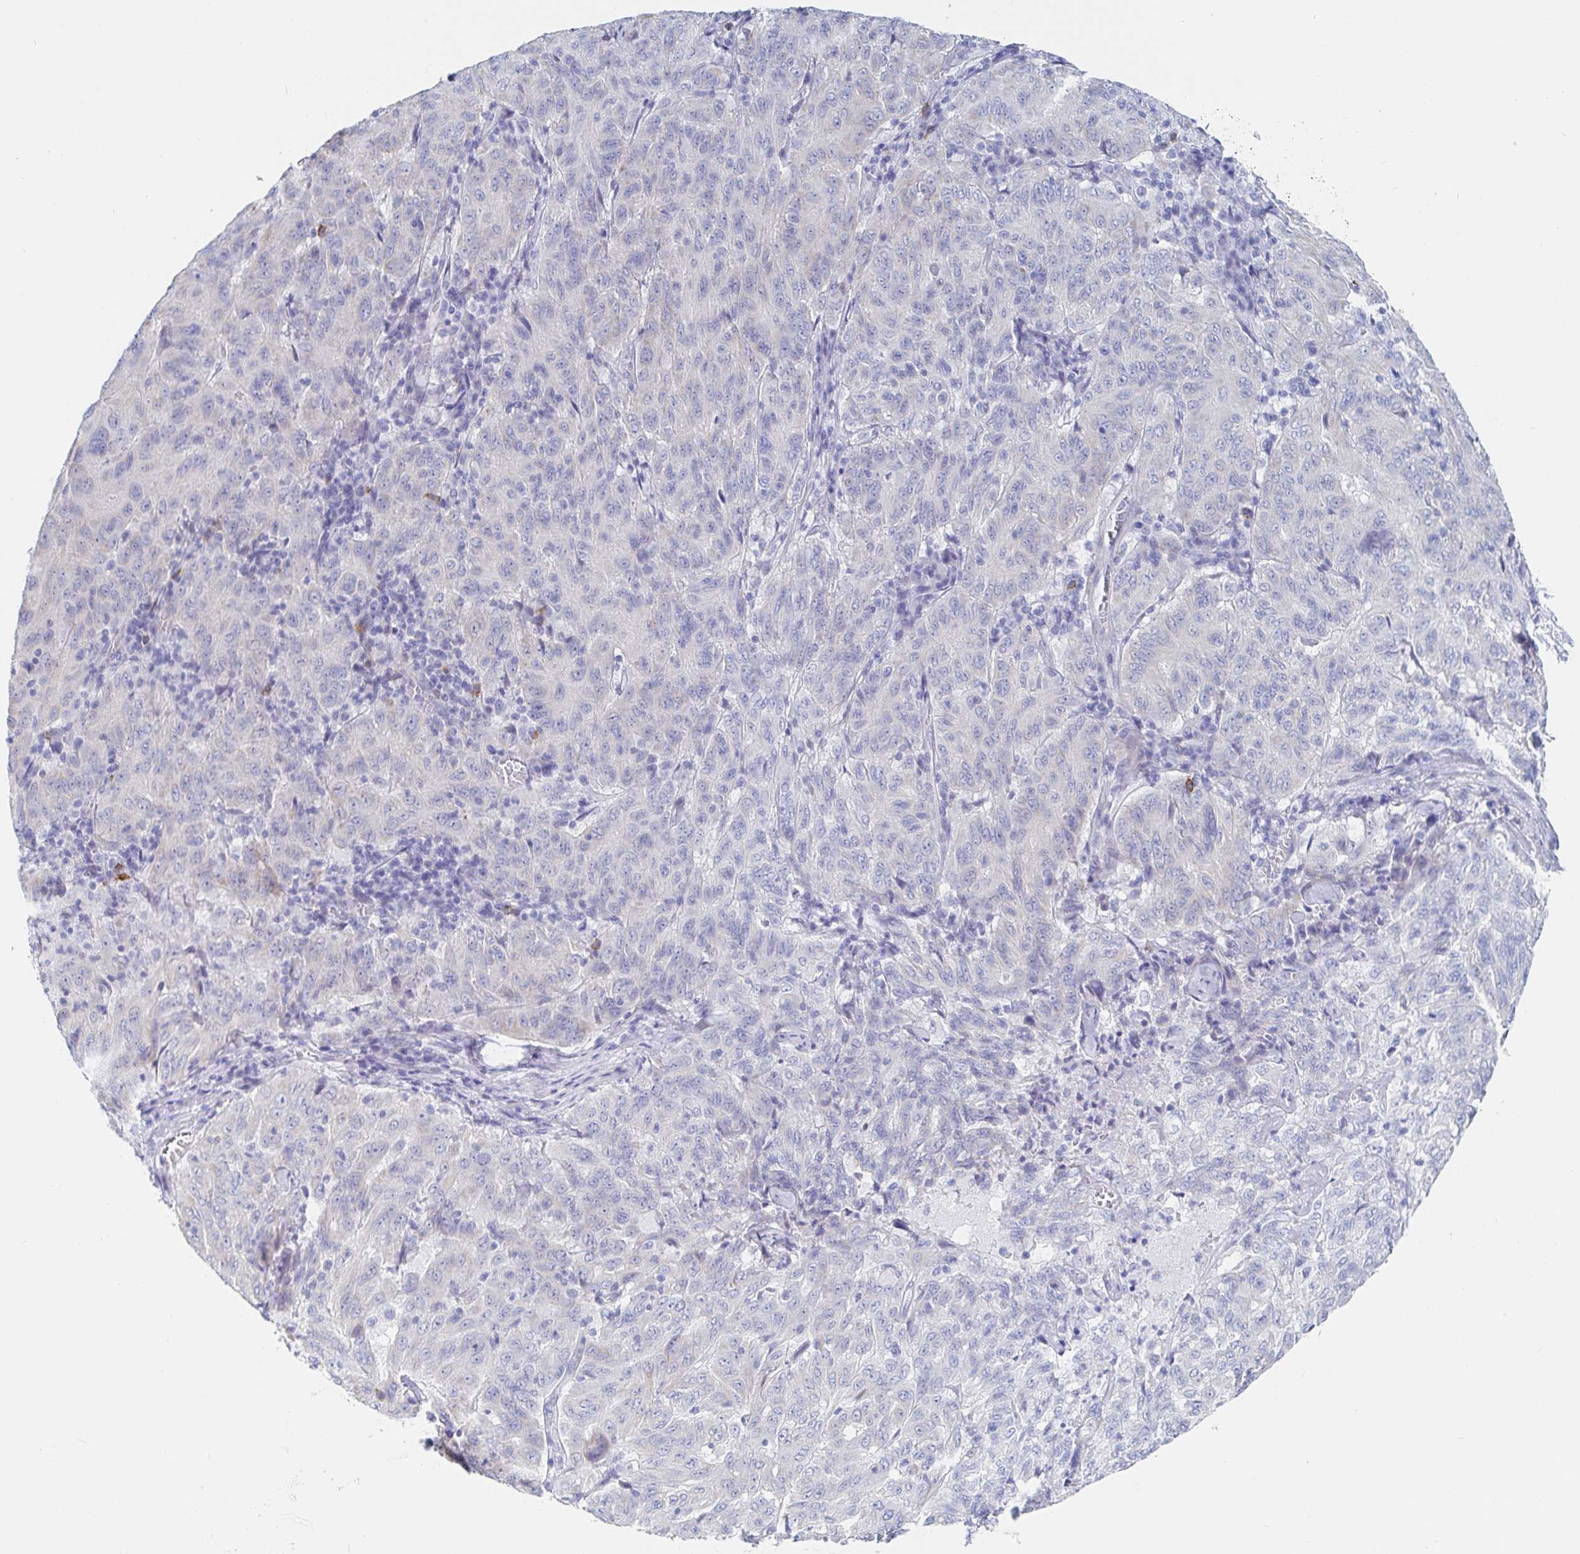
{"staining": {"intensity": "negative", "quantity": "none", "location": "none"}, "tissue": "pancreatic cancer", "cell_type": "Tumor cells", "image_type": "cancer", "snomed": [{"axis": "morphology", "description": "Adenocarcinoma, NOS"}, {"axis": "topography", "description": "Pancreas"}], "caption": "Tumor cells show no significant positivity in pancreatic cancer (adenocarcinoma). (Brightfield microscopy of DAB (3,3'-diaminobenzidine) IHC at high magnification).", "gene": "PACSIN1", "patient": {"sex": "male", "age": 63}}